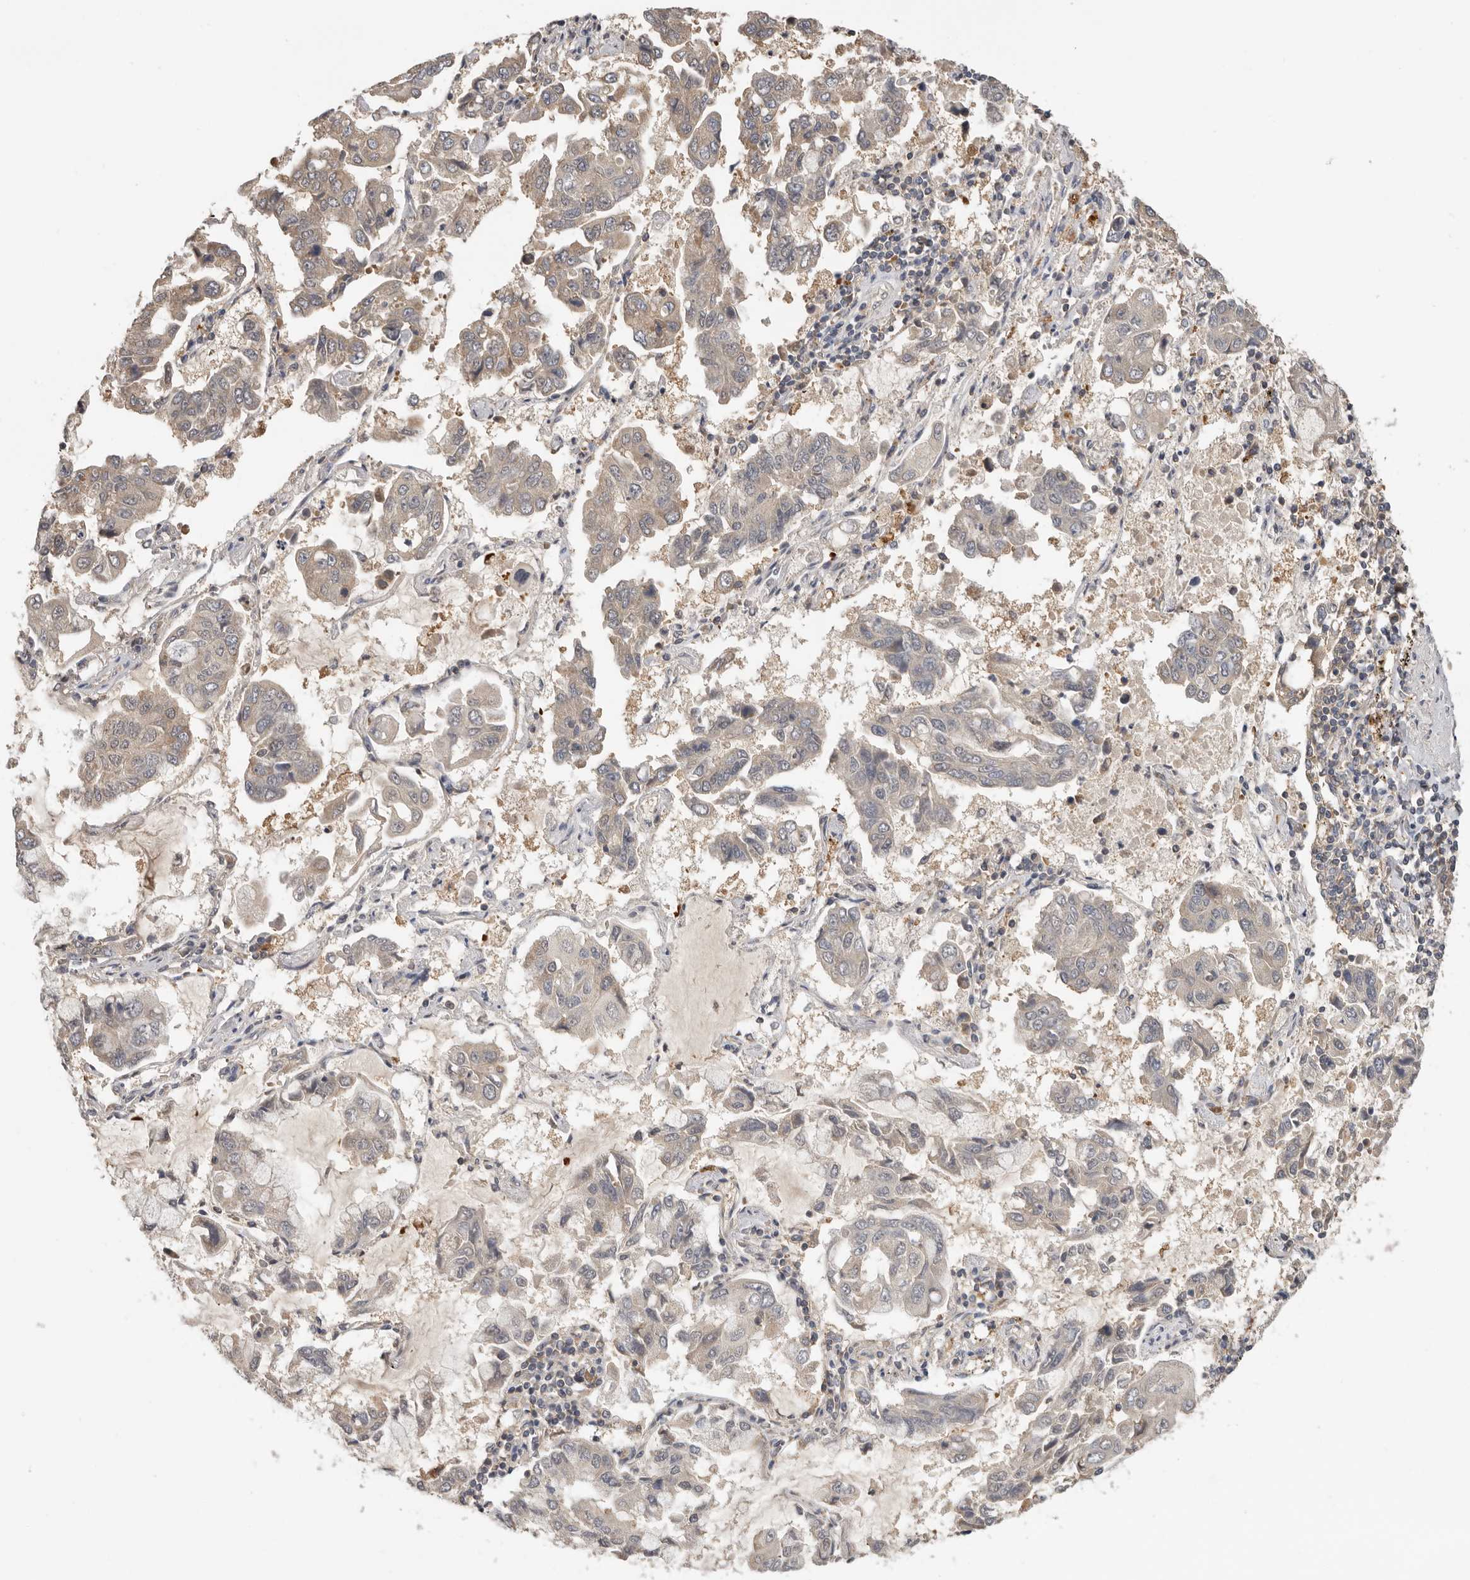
{"staining": {"intensity": "weak", "quantity": "<25%", "location": "cytoplasmic/membranous"}, "tissue": "lung cancer", "cell_type": "Tumor cells", "image_type": "cancer", "snomed": [{"axis": "morphology", "description": "Adenocarcinoma, NOS"}, {"axis": "topography", "description": "Lung"}], "caption": "The photomicrograph shows no staining of tumor cells in lung cancer. (DAB (3,3'-diaminobenzidine) immunohistochemistry, high magnification).", "gene": "PPP1R42", "patient": {"sex": "male", "age": 64}}